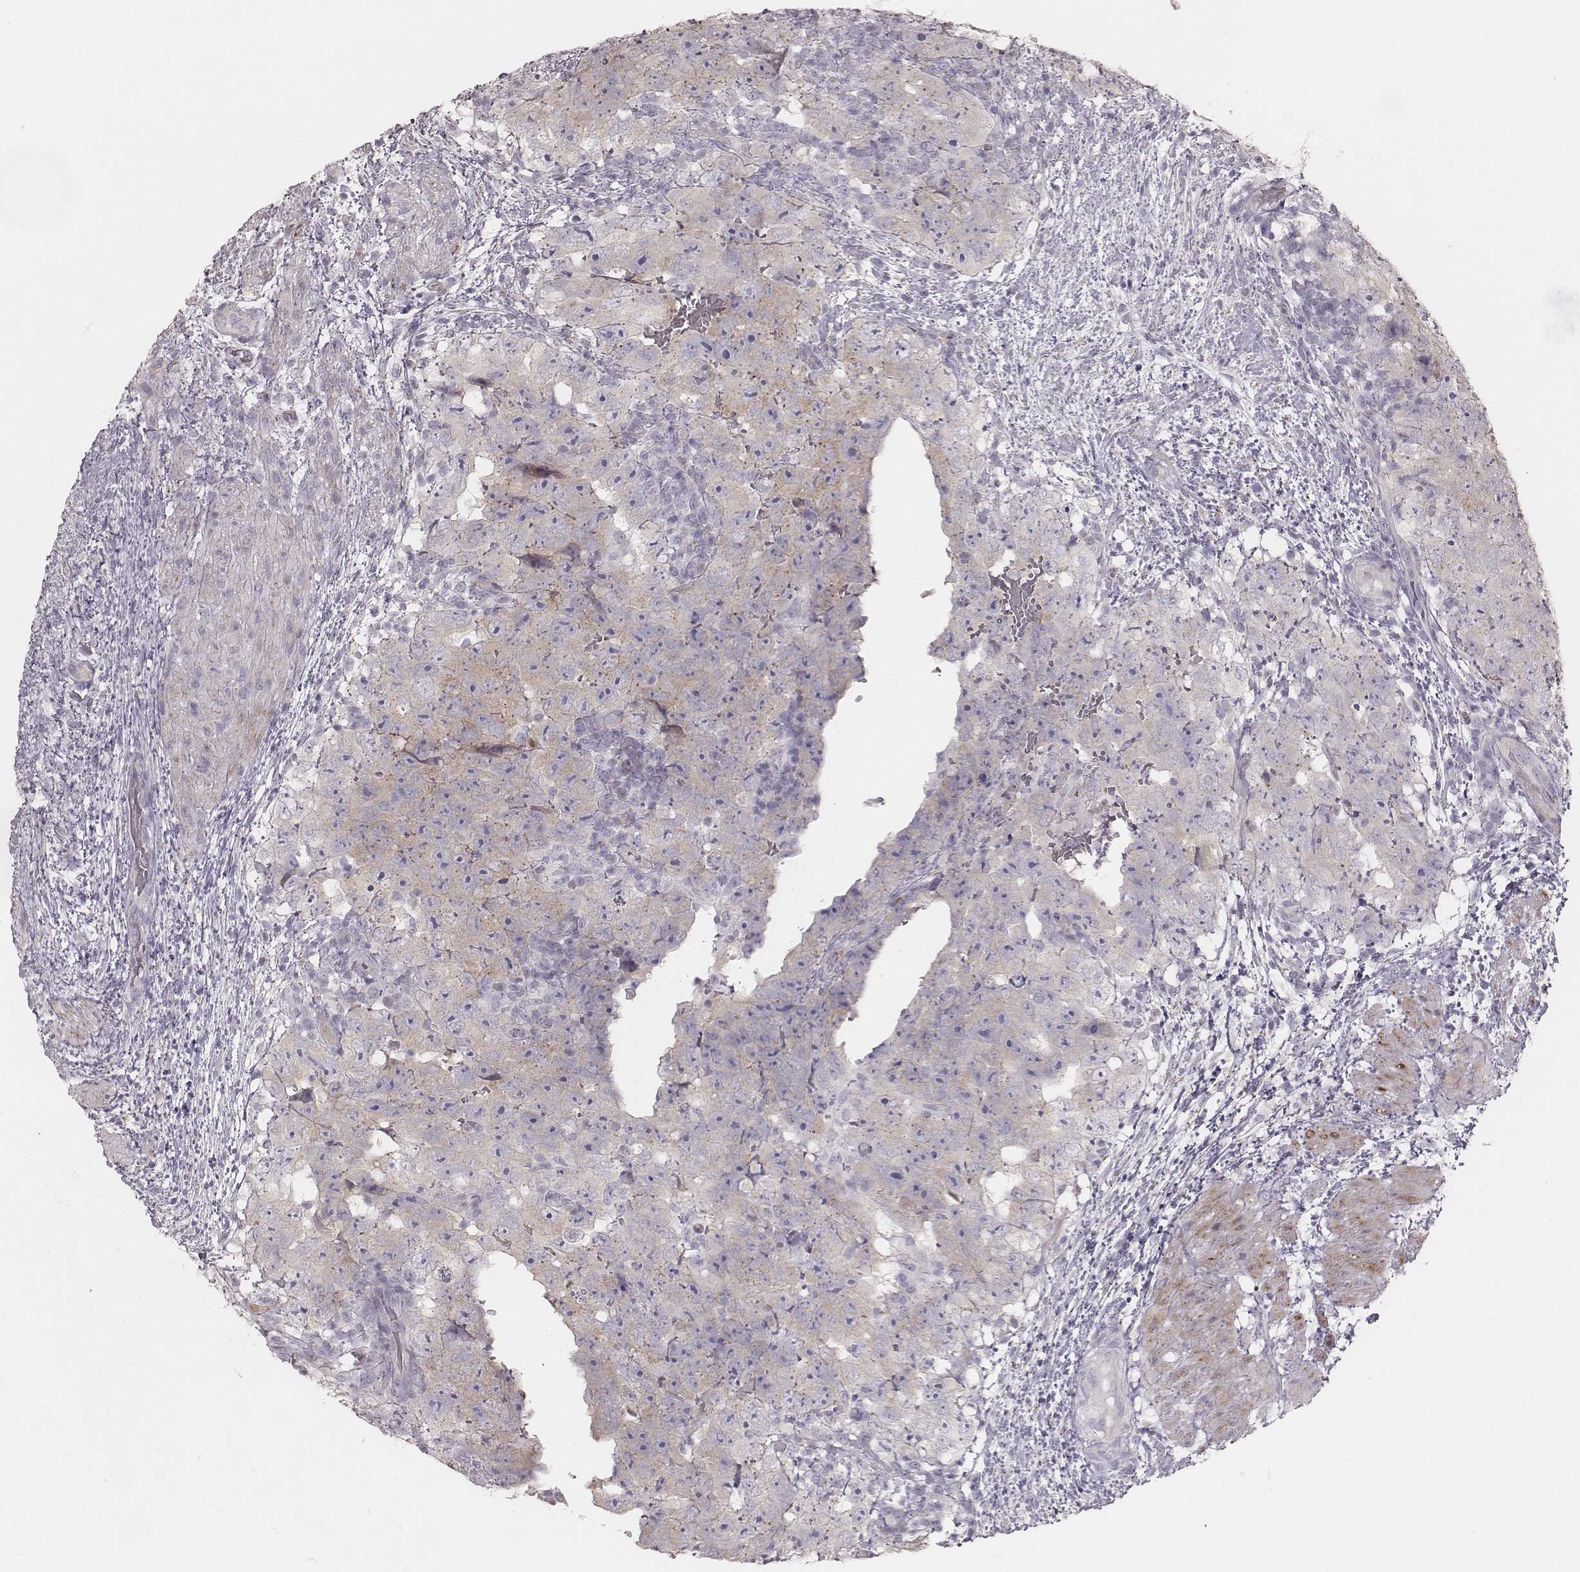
{"staining": {"intensity": "weak", "quantity": ">75%", "location": "cytoplasmic/membranous"}, "tissue": "testis cancer", "cell_type": "Tumor cells", "image_type": "cancer", "snomed": [{"axis": "morphology", "description": "Normal tissue, NOS"}, {"axis": "morphology", "description": "Carcinoma, Embryonal, NOS"}, {"axis": "topography", "description": "Testis"}, {"axis": "topography", "description": "Epididymis"}], "caption": "Immunohistochemical staining of testis cancer demonstrates low levels of weak cytoplasmic/membranous protein expression in approximately >75% of tumor cells.", "gene": "KIF5C", "patient": {"sex": "male", "age": 24}}